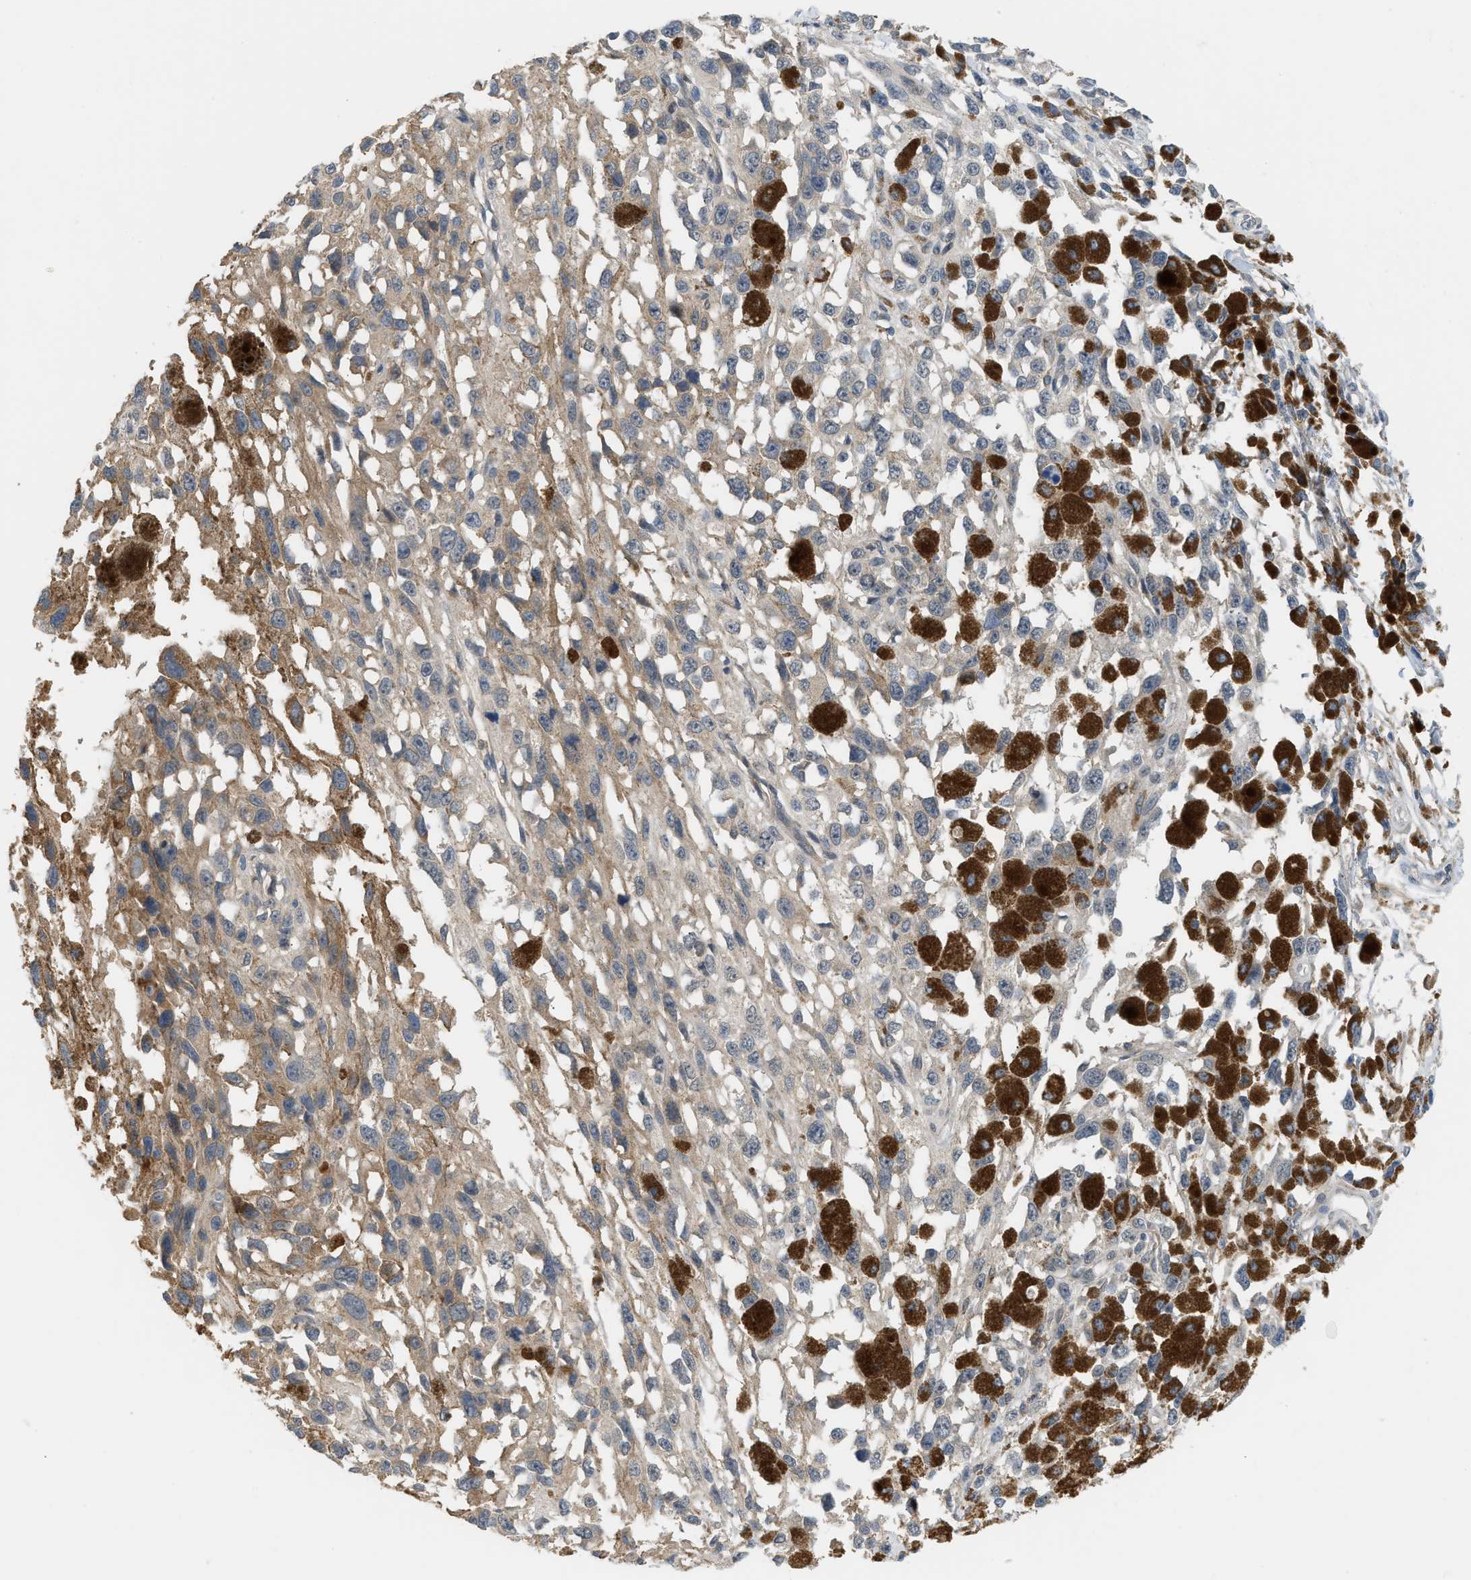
{"staining": {"intensity": "weak", "quantity": ">75%", "location": "cytoplasmic/membranous"}, "tissue": "melanoma", "cell_type": "Tumor cells", "image_type": "cancer", "snomed": [{"axis": "morphology", "description": "Malignant melanoma, Metastatic site"}, {"axis": "topography", "description": "Lymph node"}], "caption": "Weak cytoplasmic/membranous staining is seen in approximately >75% of tumor cells in malignant melanoma (metastatic site). Nuclei are stained in blue.", "gene": "RHBDF2", "patient": {"sex": "male", "age": 59}}